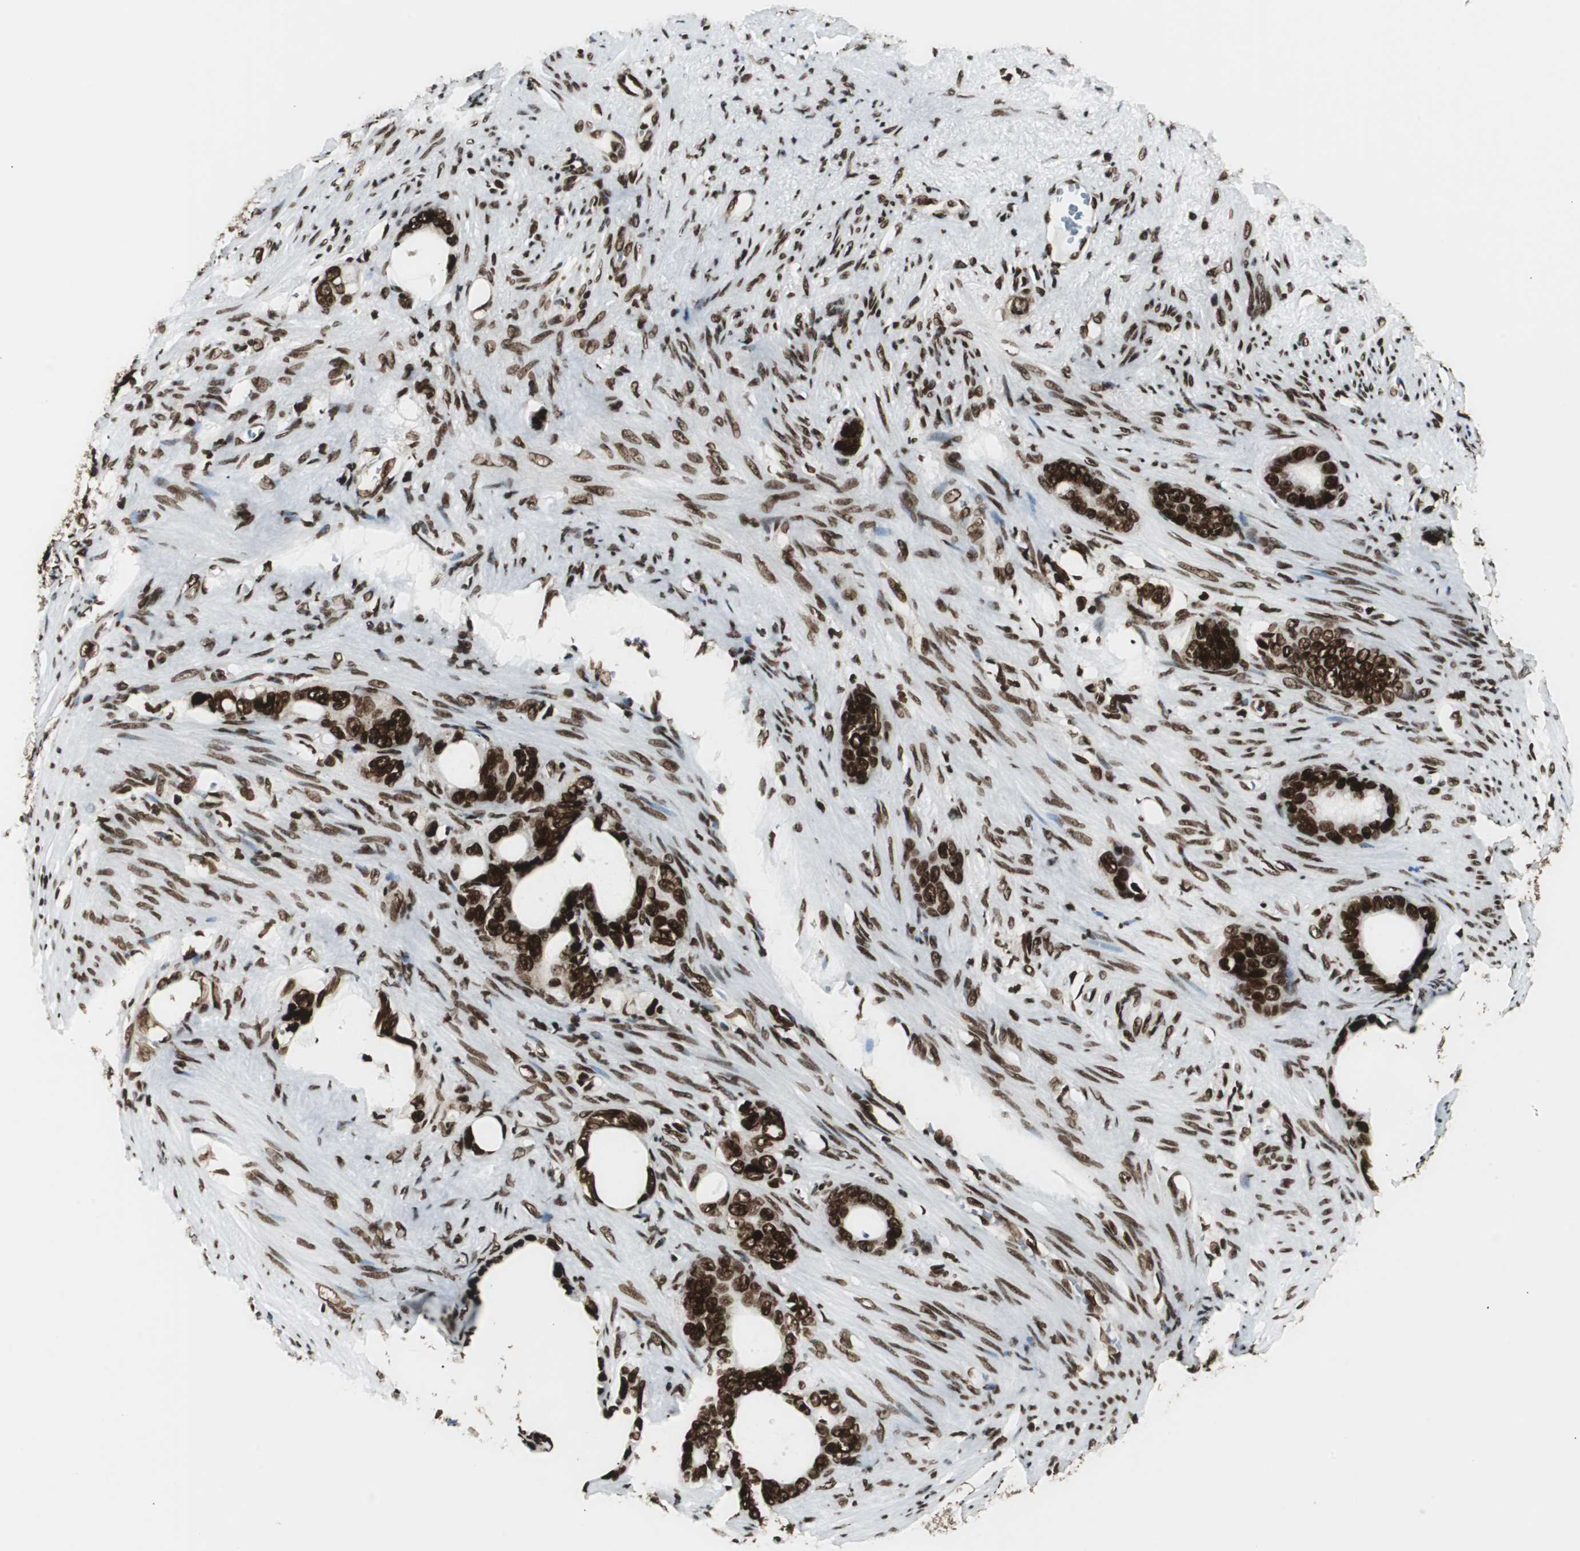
{"staining": {"intensity": "strong", "quantity": ">75%", "location": "nuclear"}, "tissue": "stomach cancer", "cell_type": "Tumor cells", "image_type": "cancer", "snomed": [{"axis": "morphology", "description": "Adenocarcinoma, NOS"}, {"axis": "topography", "description": "Stomach"}], "caption": "Immunohistochemical staining of human adenocarcinoma (stomach) displays high levels of strong nuclear staining in about >75% of tumor cells.", "gene": "EWSR1", "patient": {"sex": "female", "age": 75}}